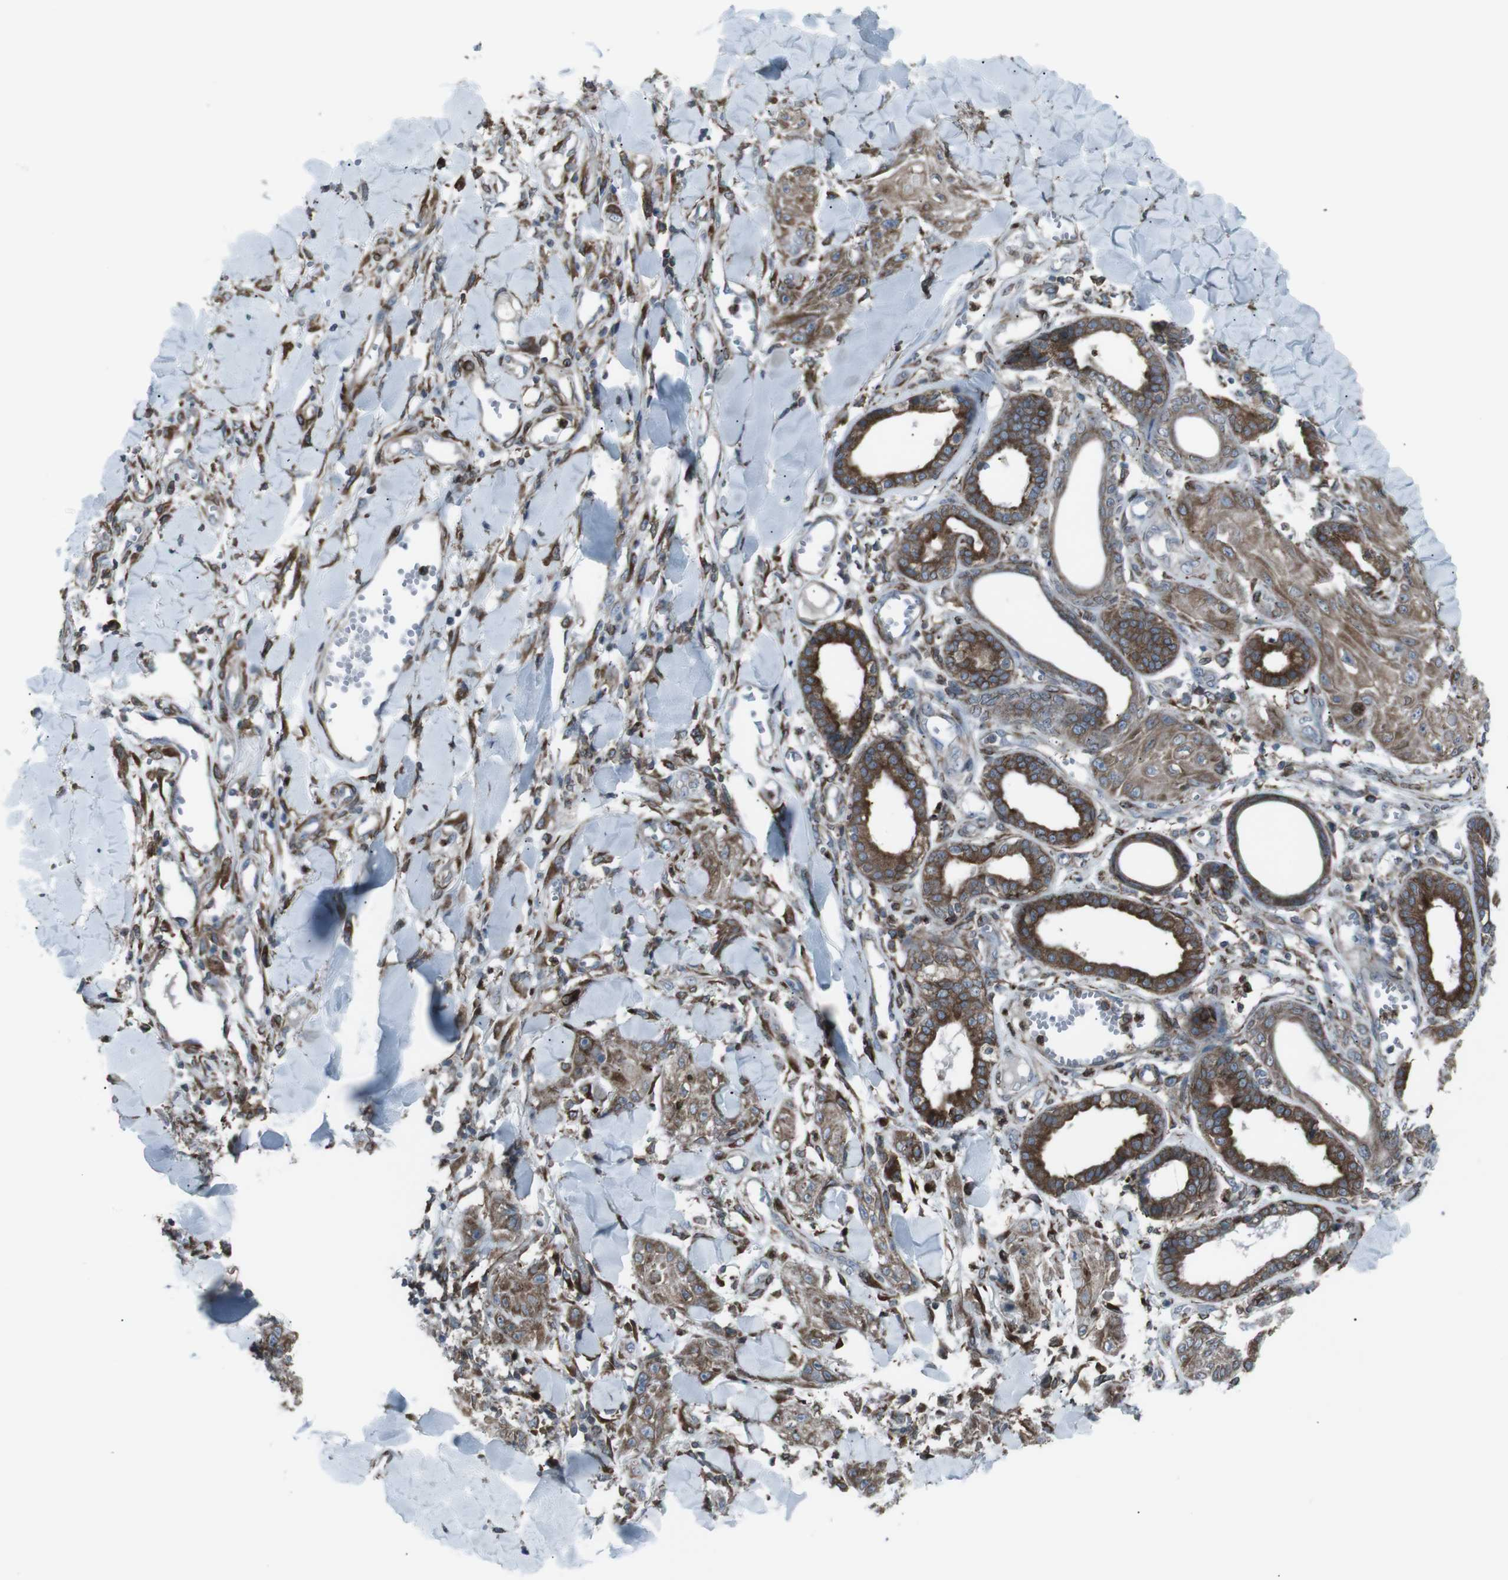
{"staining": {"intensity": "moderate", "quantity": ">75%", "location": "cytoplasmic/membranous"}, "tissue": "skin cancer", "cell_type": "Tumor cells", "image_type": "cancer", "snomed": [{"axis": "morphology", "description": "Squamous cell carcinoma, NOS"}, {"axis": "topography", "description": "Skin"}], "caption": "Protein staining exhibits moderate cytoplasmic/membranous expression in about >75% of tumor cells in skin cancer.", "gene": "LNPK", "patient": {"sex": "male", "age": 74}}